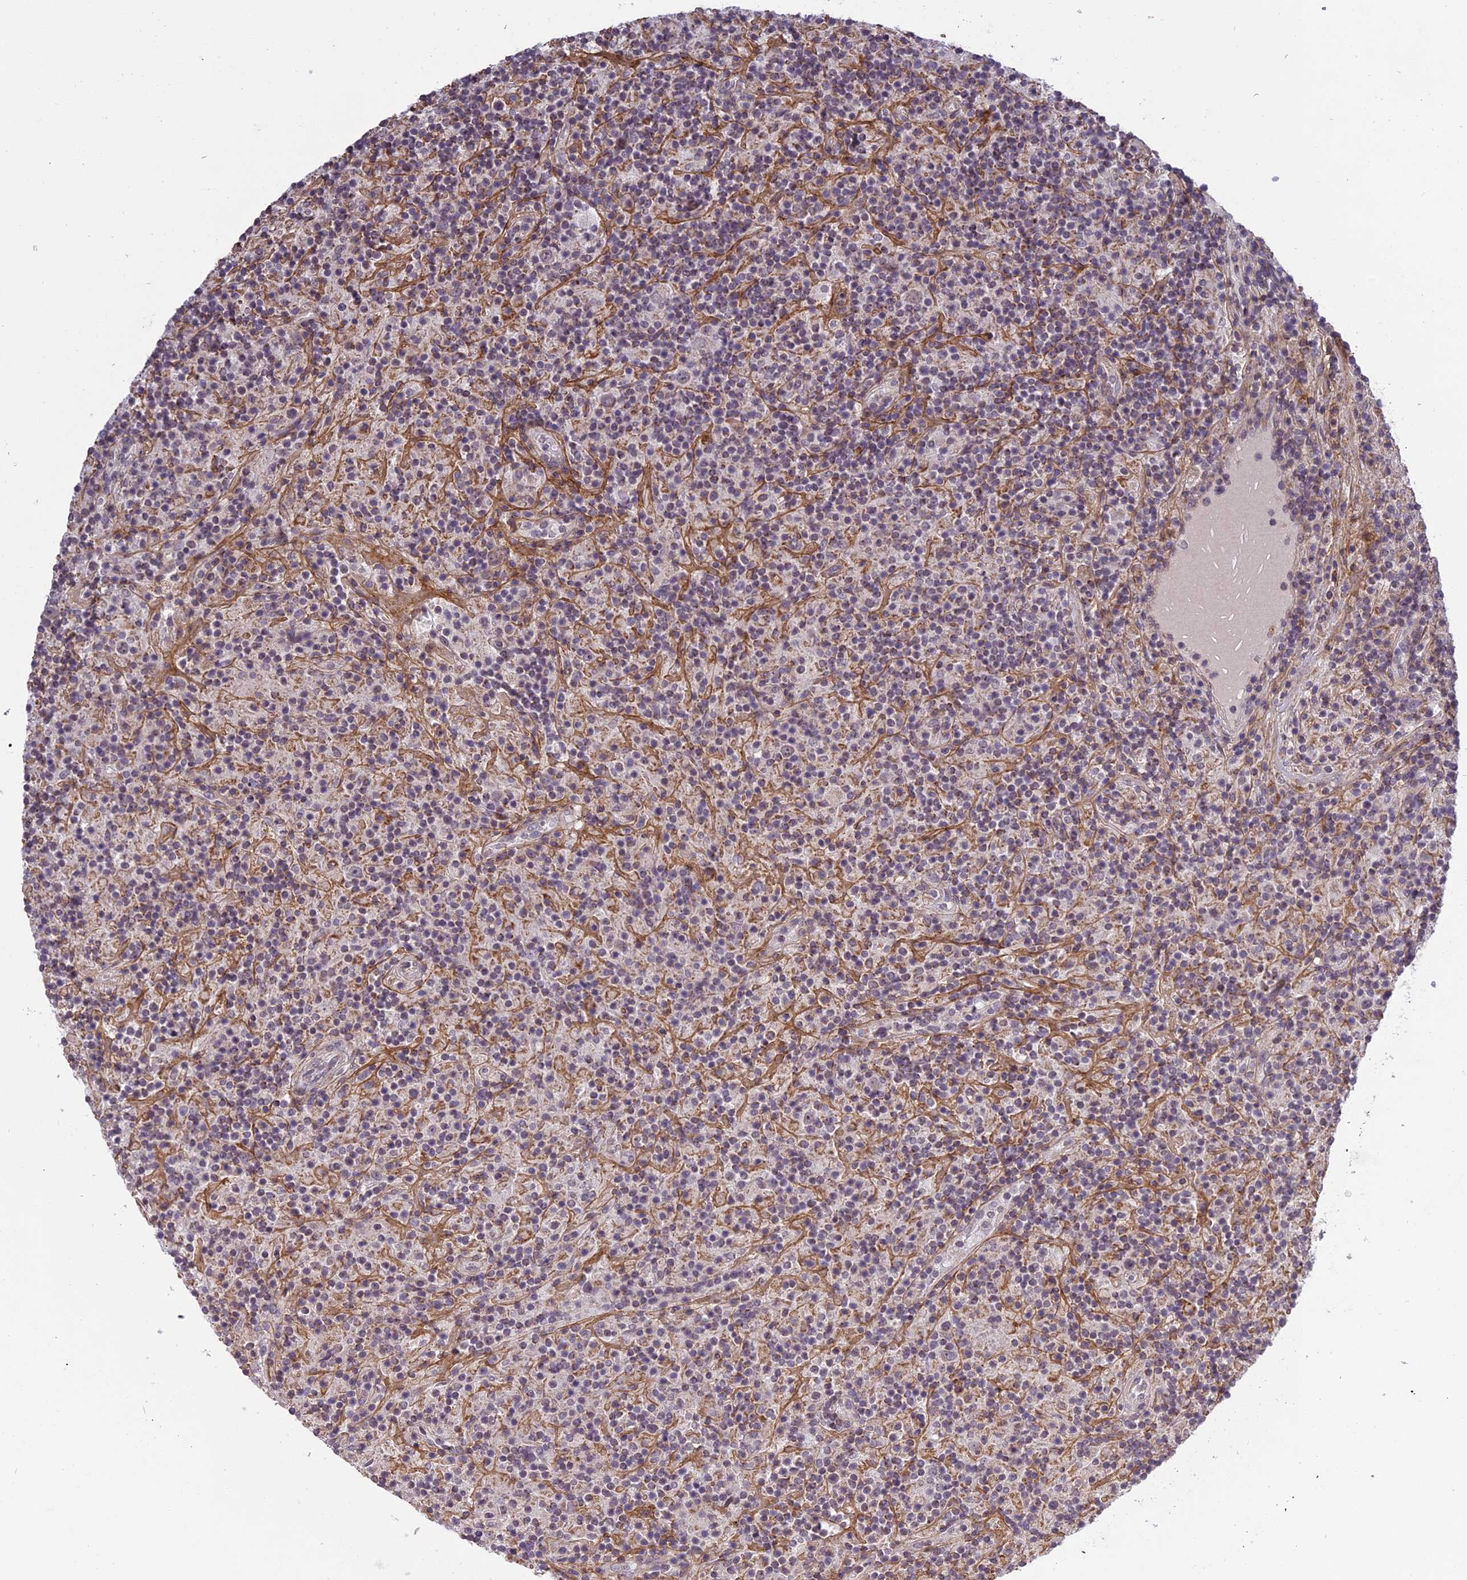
{"staining": {"intensity": "weak", "quantity": "25%-75%", "location": "nuclear"}, "tissue": "lymphoma", "cell_type": "Tumor cells", "image_type": "cancer", "snomed": [{"axis": "morphology", "description": "Hodgkin's disease, NOS"}, {"axis": "topography", "description": "Lymph node"}], "caption": "A brown stain shows weak nuclear expression of a protein in human Hodgkin's disease tumor cells.", "gene": "ERG28", "patient": {"sex": "male", "age": 70}}